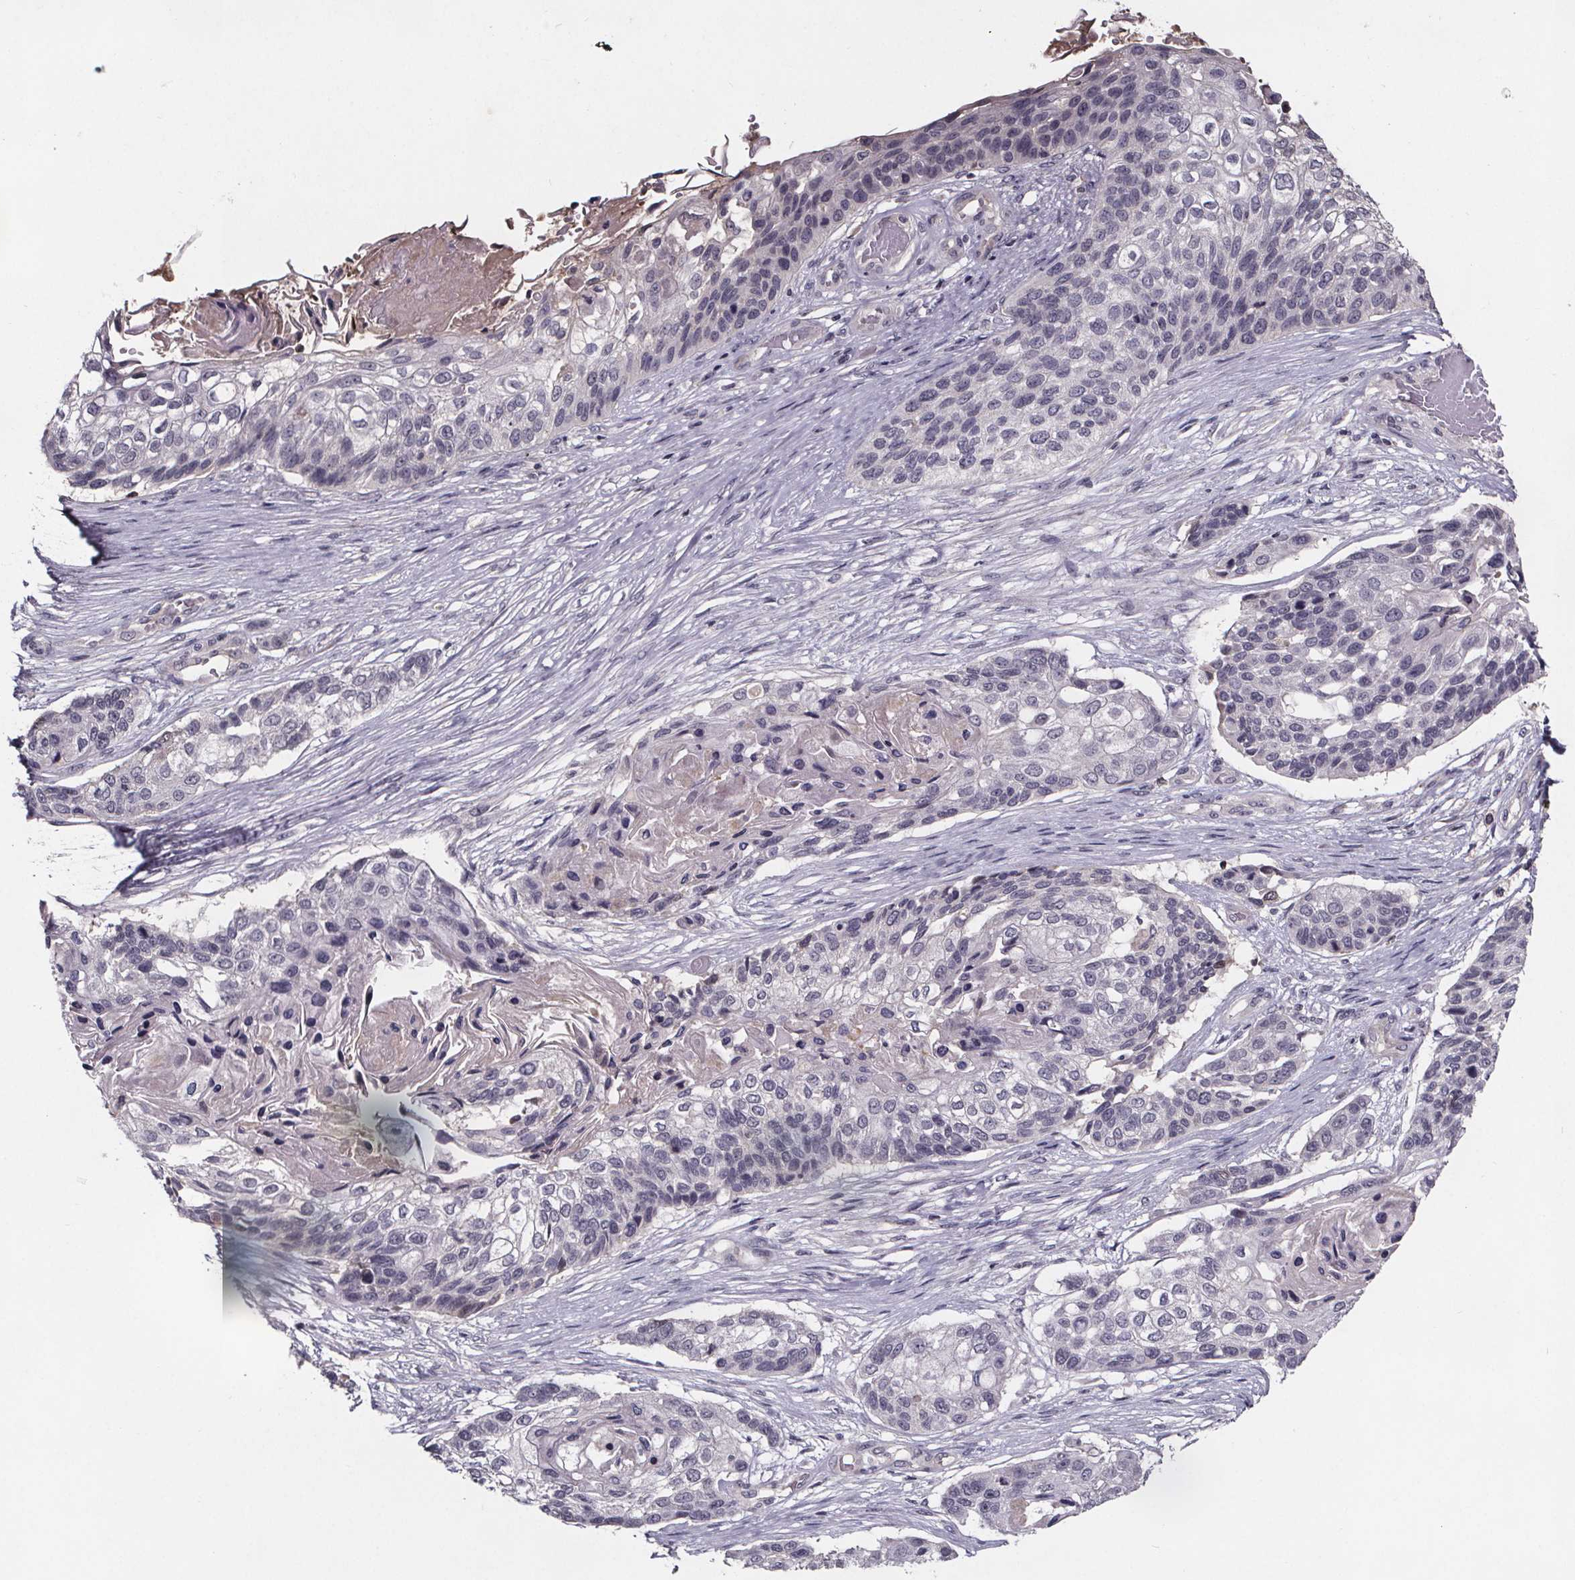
{"staining": {"intensity": "negative", "quantity": "none", "location": "none"}, "tissue": "lung cancer", "cell_type": "Tumor cells", "image_type": "cancer", "snomed": [{"axis": "morphology", "description": "Squamous cell carcinoma, NOS"}, {"axis": "topography", "description": "Lung"}], "caption": "Immunohistochemistry micrograph of lung cancer (squamous cell carcinoma) stained for a protein (brown), which displays no expression in tumor cells.", "gene": "NPHP4", "patient": {"sex": "male", "age": 69}}